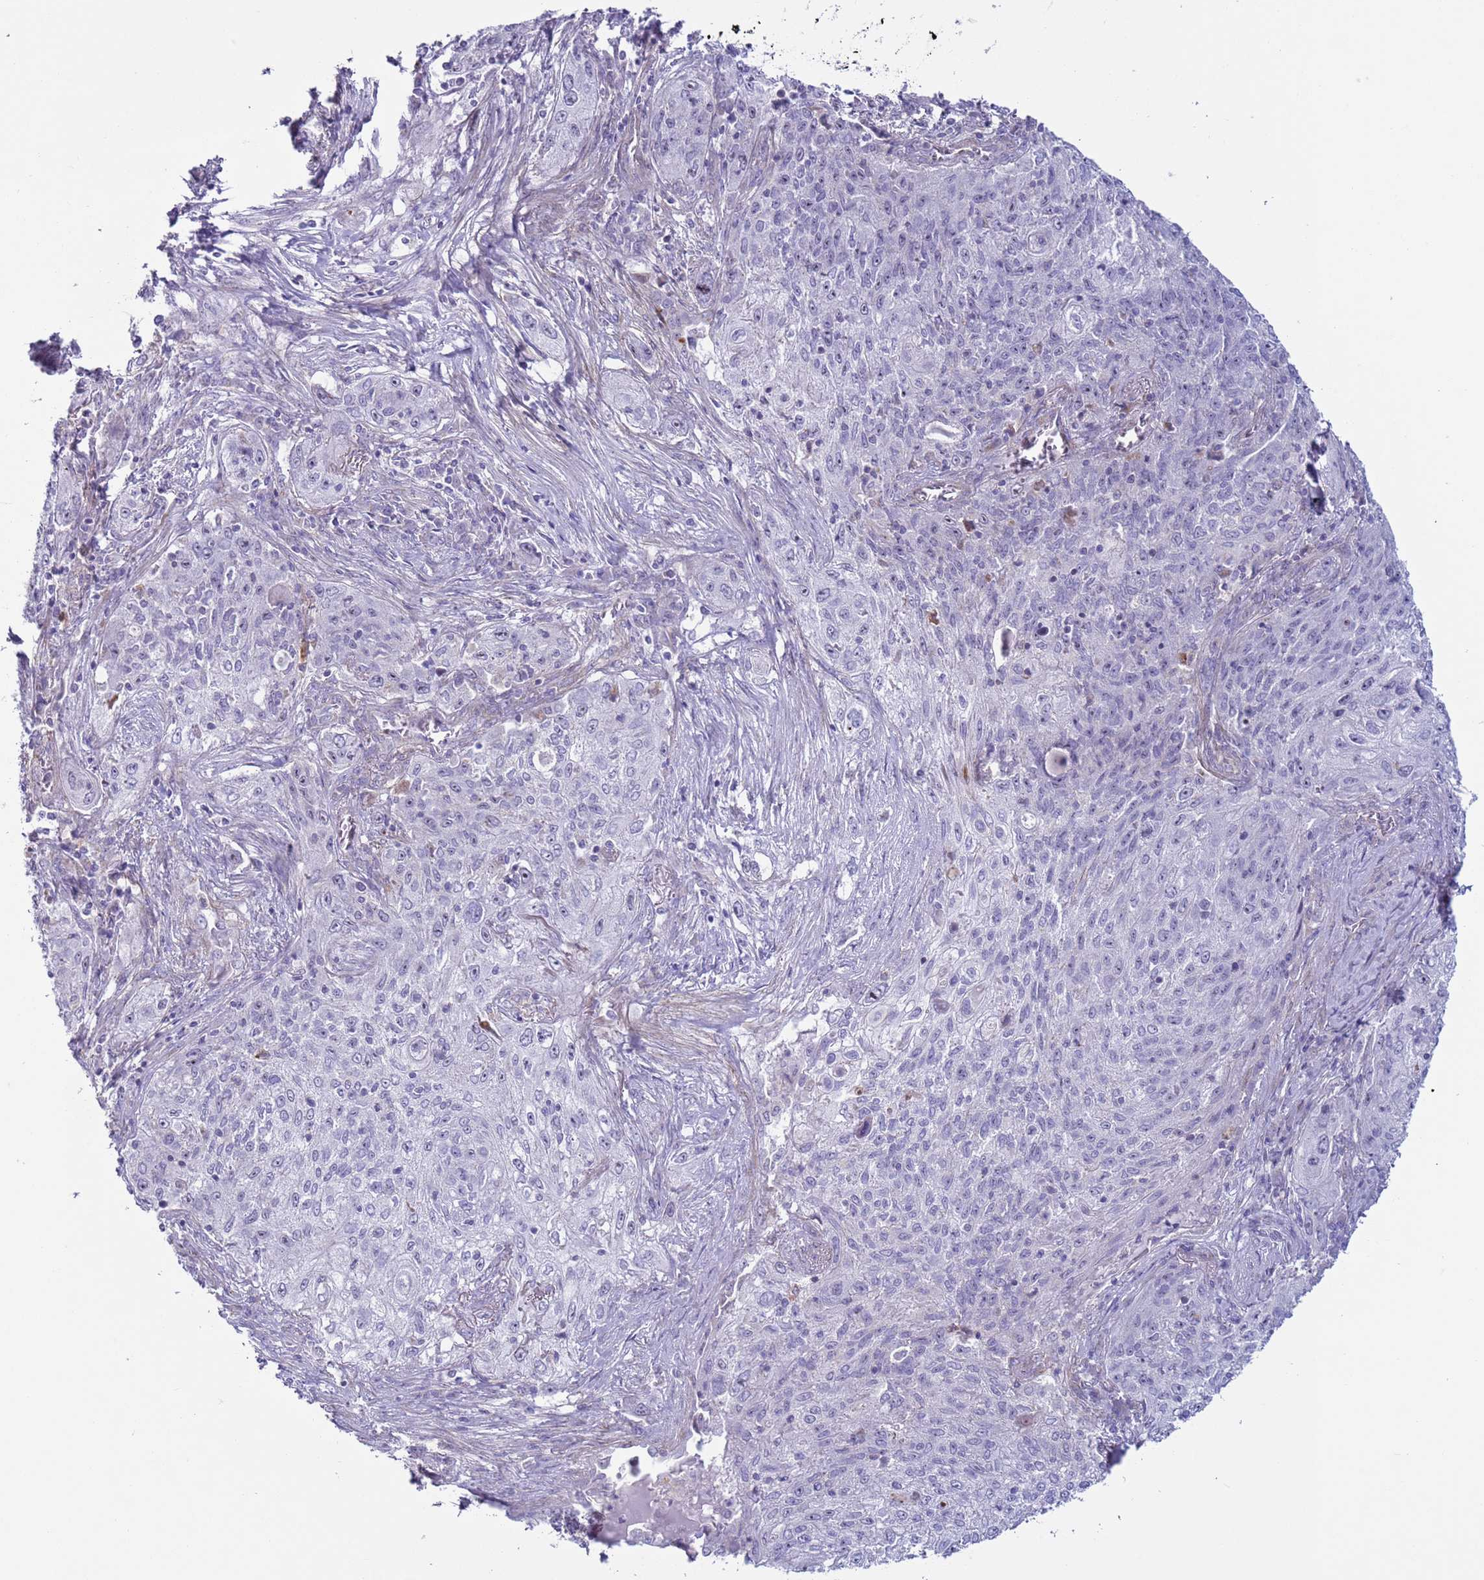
{"staining": {"intensity": "negative", "quantity": "none", "location": "none"}, "tissue": "lung cancer", "cell_type": "Tumor cells", "image_type": "cancer", "snomed": [{"axis": "morphology", "description": "Squamous cell carcinoma, NOS"}, {"axis": "topography", "description": "Lung"}], "caption": "Image shows no protein positivity in tumor cells of lung squamous cell carcinoma tissue. (Stains: DAB immunohistochemistry (IHC) with hematoxylin counter stain, Microscopy: brightfield microscopy at high magnification).", "gene": "HEATR1", "patient": {"sex": "female", "age": 69}}